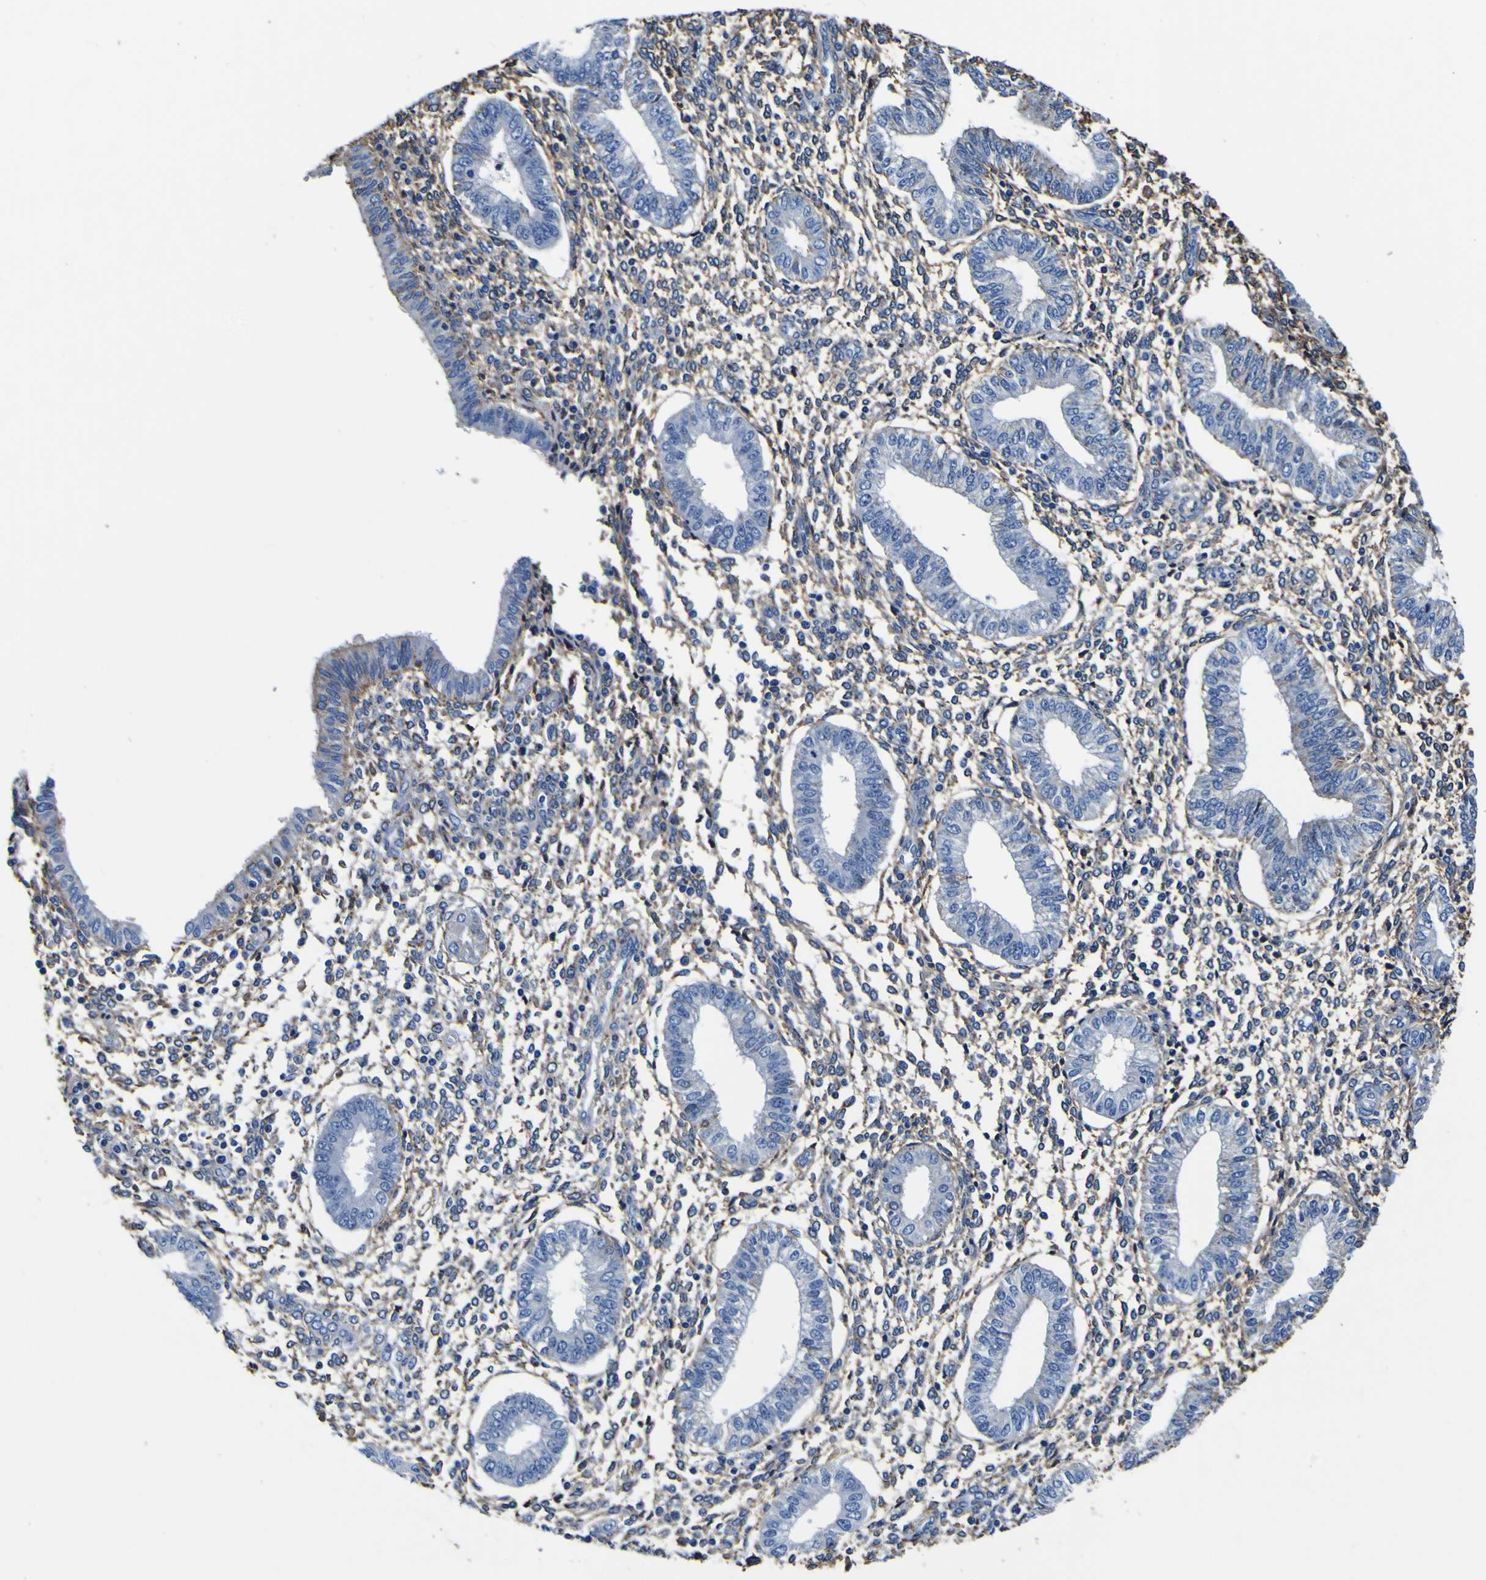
{"staining": {"intensity": "moderate", "quantity": "<25%", "location": "cytoplasmic/membranous"}, "tissue": "endometrium", "cell_type": "Cells in endometrial stroma", "image_type": "normal", "snomed": [{"axis": "morphology", "description": "Normal tissue, NOS"}, {"axis": "topography", "description": "Endometrium"}], "caption": "An IHC histopathology image of unremarkable tissue is shown. Protein staining in brown shows moderate cytoplasmic/membranous positivity in endometrium within cells in endometrial stroma. The protein of interest is shown in brown color, while the nuclei are stained blue.", "gene": "PXDN", "patient": {"sex": "female", "age": 50}}